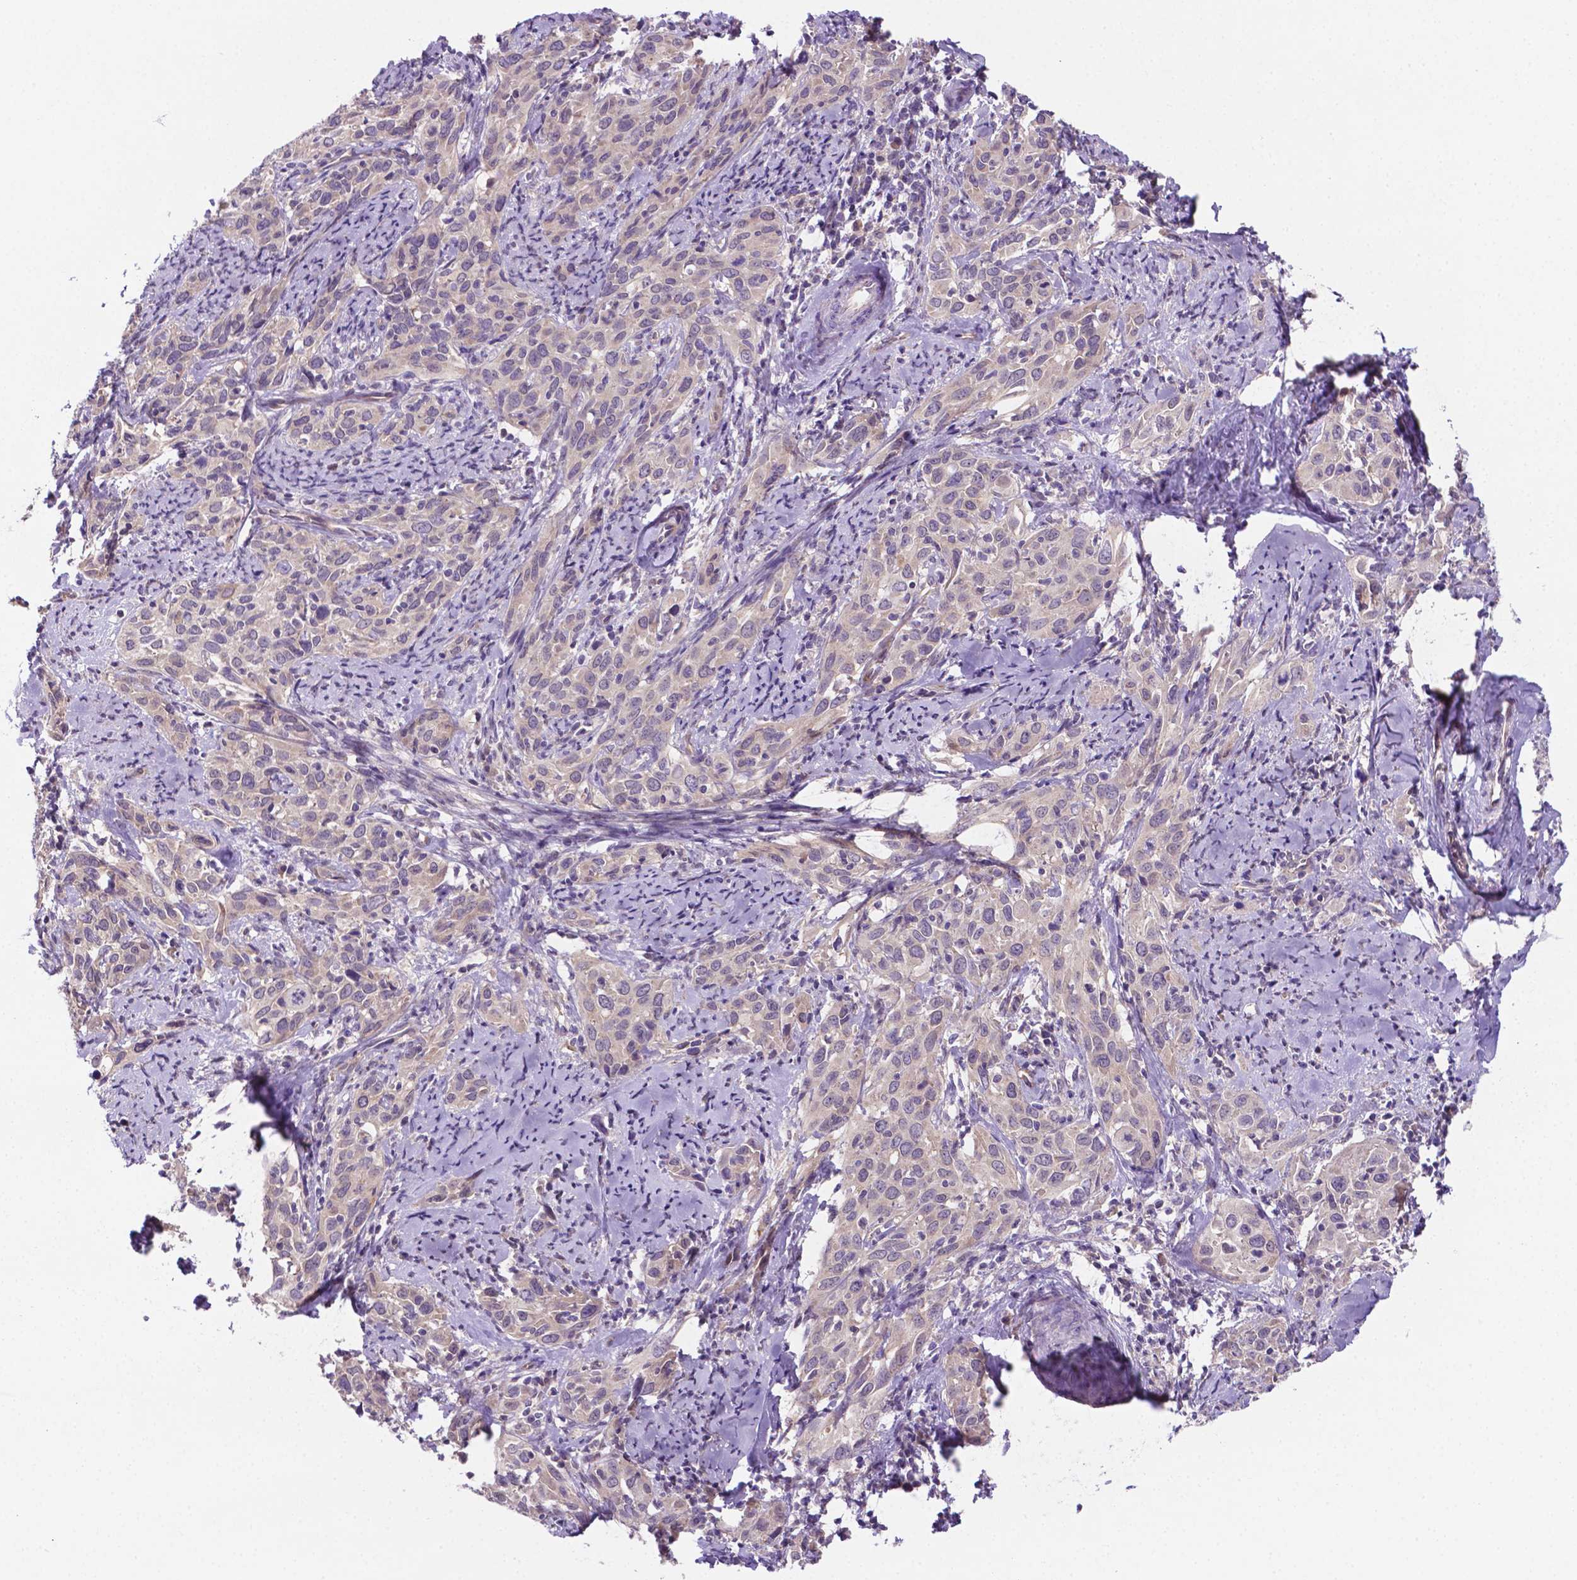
{"staining": {"intensity": "weak", "quantity": ">75%", "location": "cytoplasmic/membranous"}, "tissue": "cervical cancer", "cell_type": "Tumor cells", "image_type": "cancer", "snomed": [{"axis": "morphology", "description": "Squamous cell carcinoma, NOS"}, {"axis": "topography", "description": "Cervix"}], "caption": "Brown immunohistochemical staining in human cervical cancer shows weak cytoplasmic/membranous expression in about >75% of tumor cells. The staining is performed using DAB brown chromogen to label protein expression. The nuclei are counter-stained blue using hematoxylin.", "gene": "TM4SF20", "patient": {"sex": "female", "age": 51}}